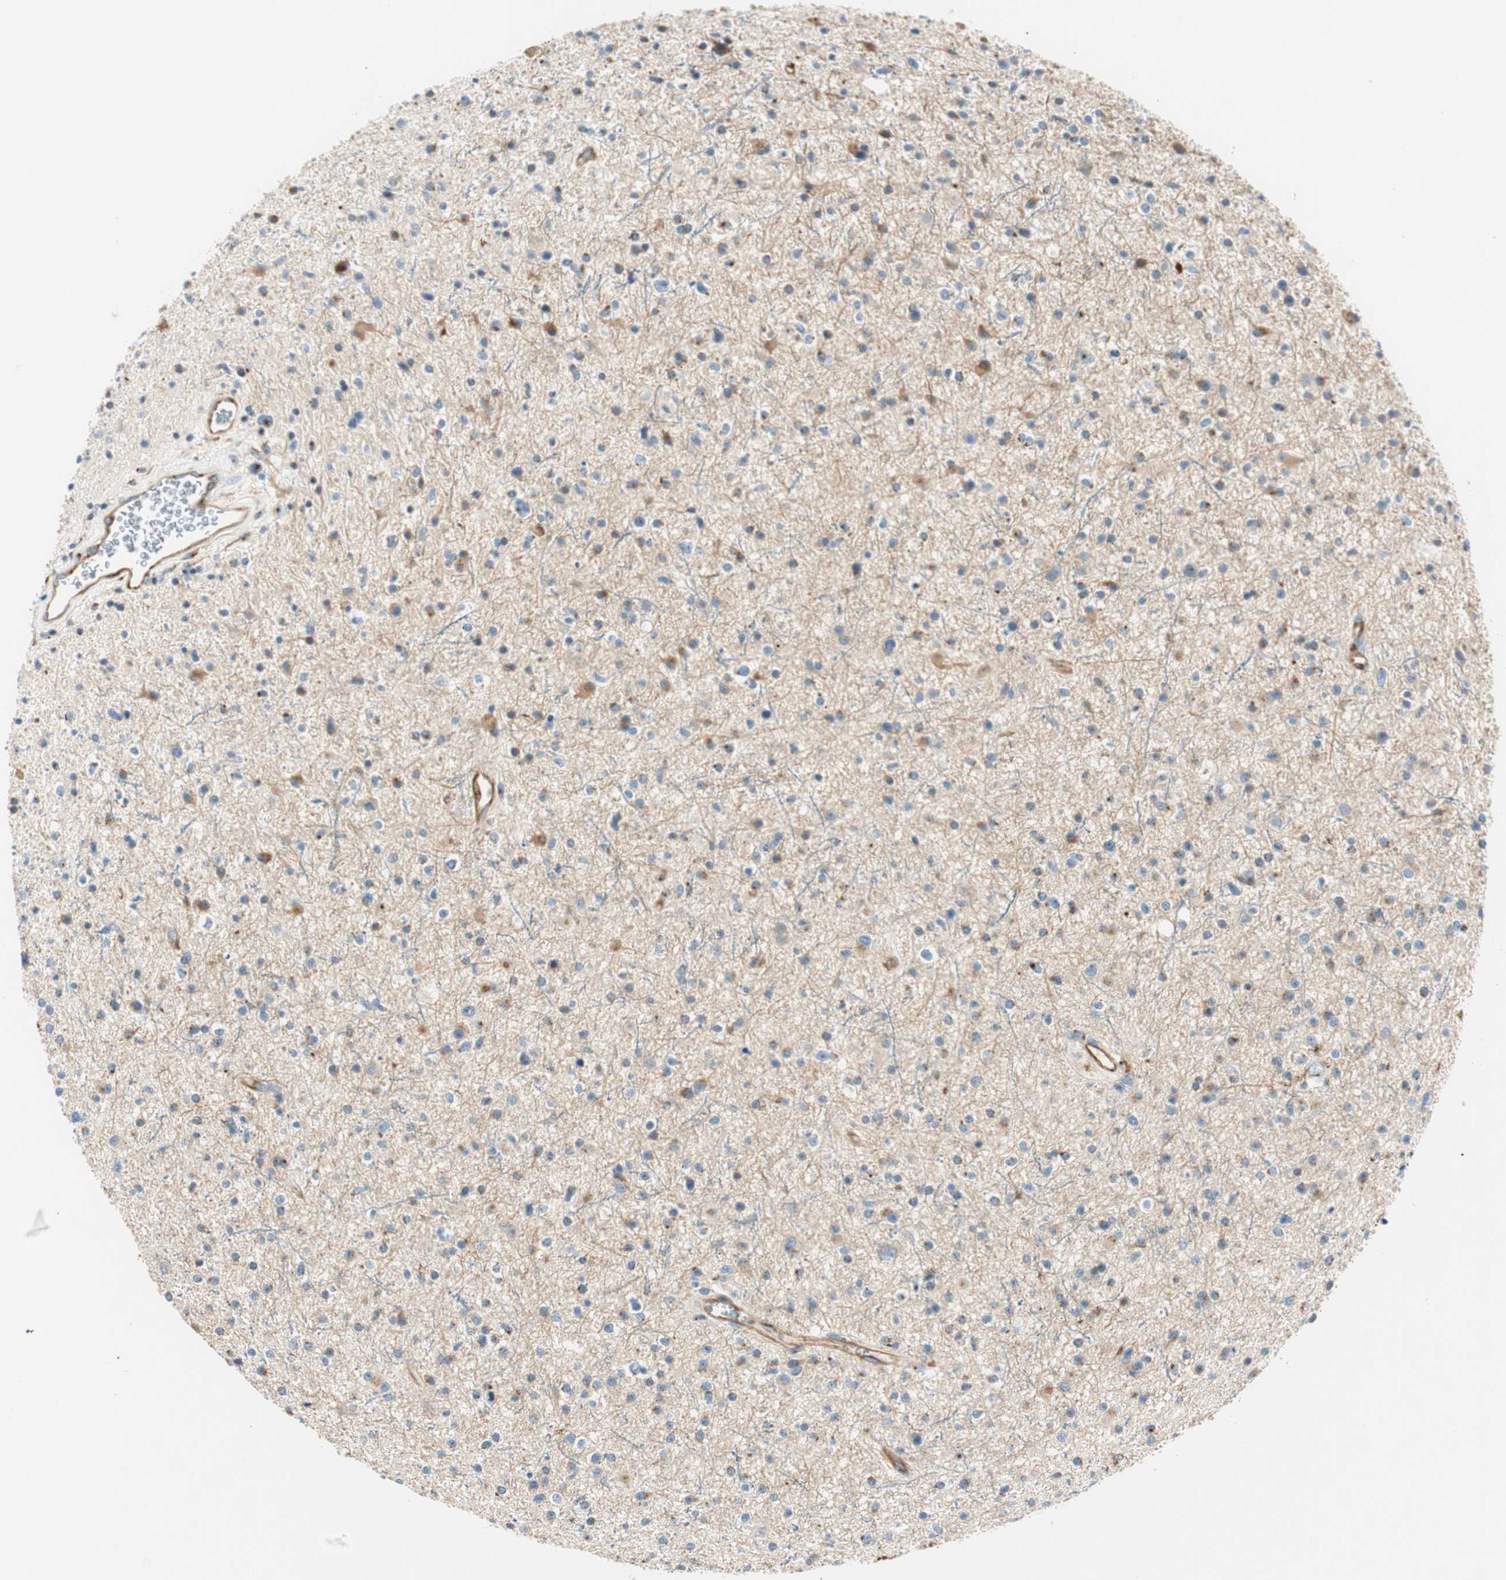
{"staining": {"intensity": "moderate", "quantity": "<25%", "location": "cytoplasmic/membranous"}, "tissue": "glioma", "cell_type": "Tumor cells", "image_type": "cancer", "snomed": [{"axis": "morphology", "description": "Glioma, malignant, High grade"}, {"axis": "topography", "description": "Brain"}], "caption": "Protein staining of glioma tissue shows moderate cytoplasmic/membranous expression in approximately <25% of tumor cells.", "gene": "TMF1", "patient": {"sex": "male", "age": 33}}